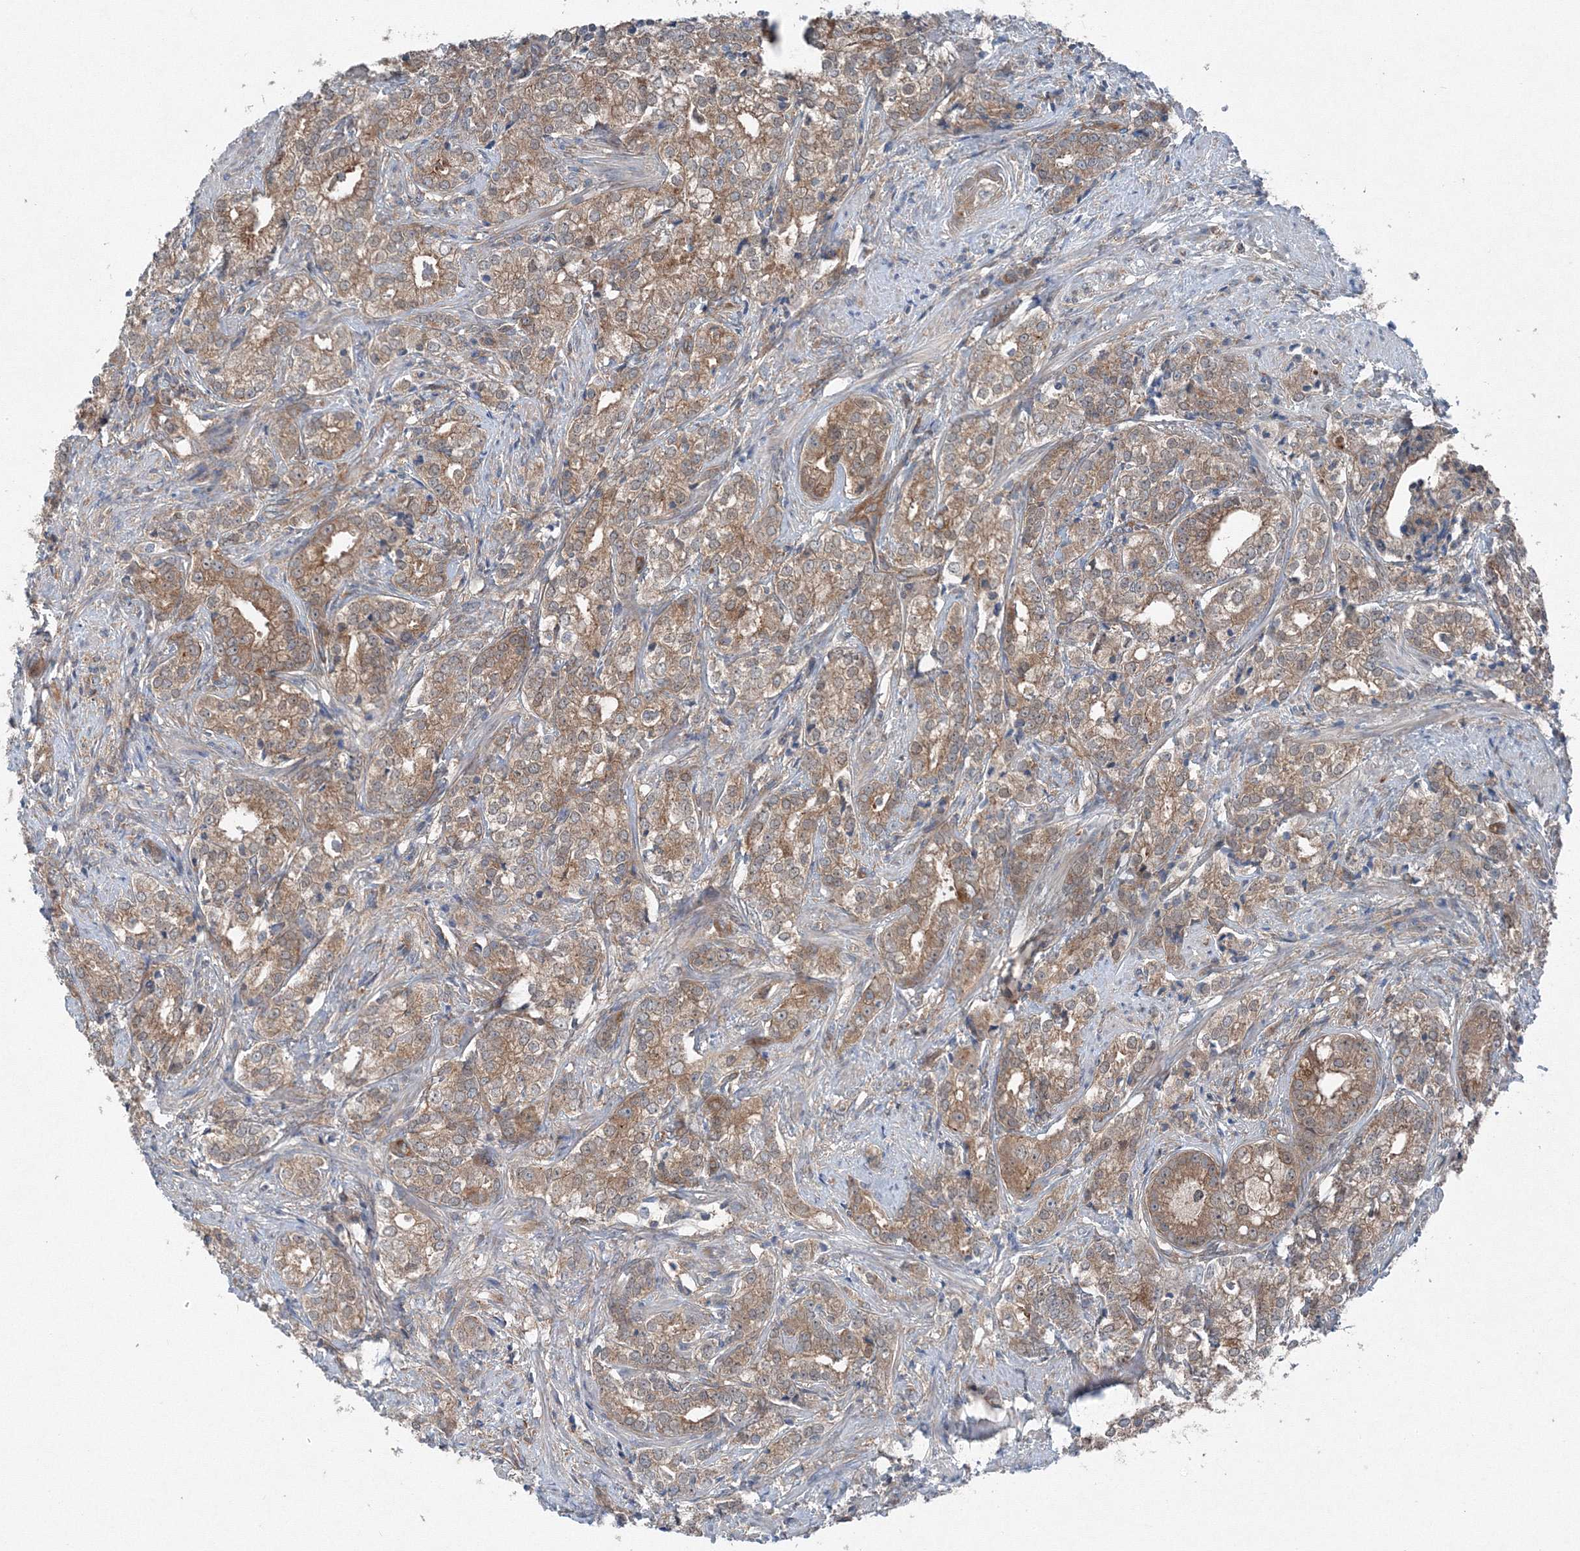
{"staining": {"intensity": "moderate", "quantity": ">75%", "location": "cytoplasmic/membranous"}, "tissue": "prostate cancer", "cell_type": "Tumor cells", "image_type": "cancer", "snomed": [{"axis": "morphology", "description": "Adenocarcinoma, High grade"}, {"axis": "topography", "description": "Prostate"}], "caption": "Protein staining of prostate cancer tissue exhibits moderate cytoplasmic/membranous expression in approximately >75% of tumor cells.", "gene": "TPRKB", "patient": {"sex": "male", "age": 69}}